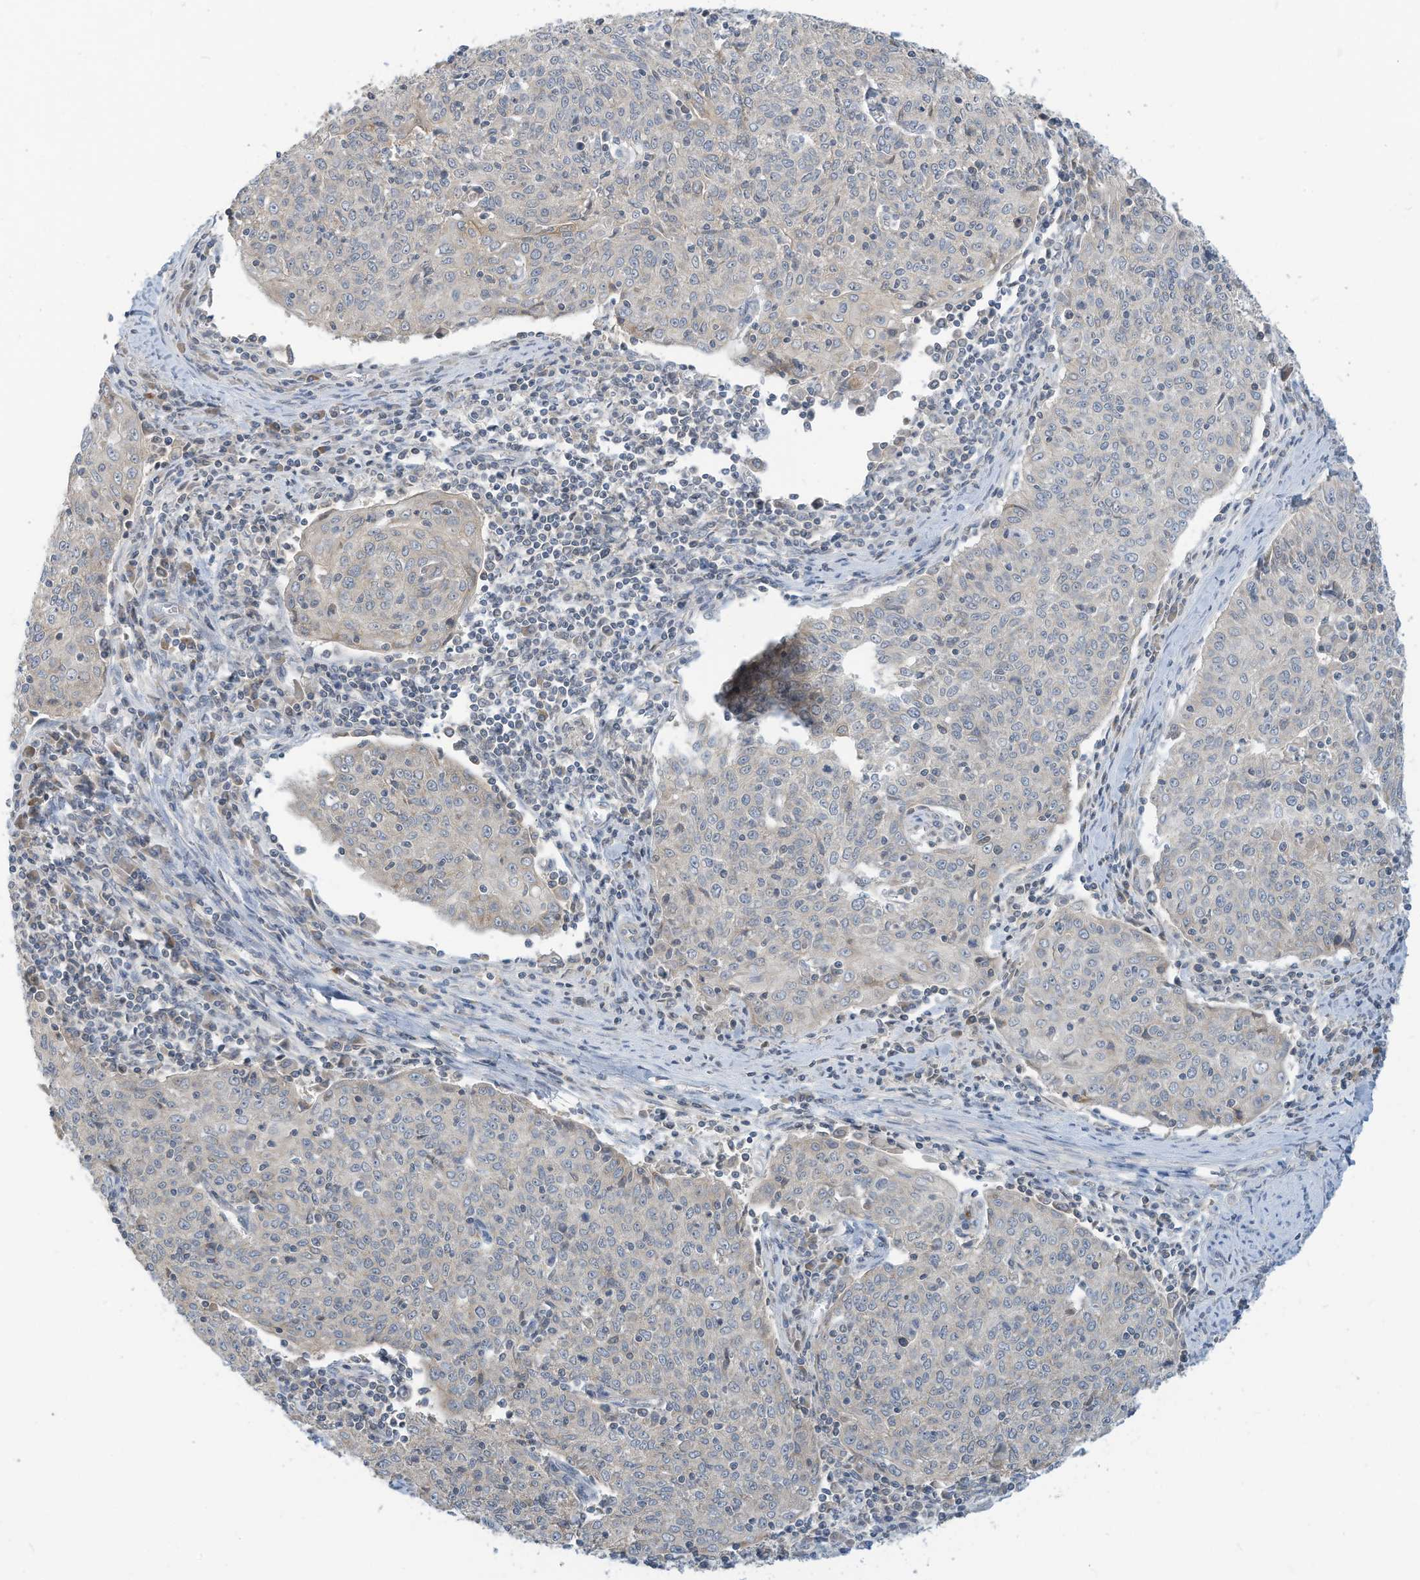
{"staining": {"intensity": "negative", "quantity": "none", "location": "none"}, "tissue": "cervical cancer", "cell_type": "Tumor cells", "image_type": "cancer", "snomed": [{"axis": "morphology", "description": "Squamous cell carcinoma, NOS"}, {"axis": "topography", "description": "Cervix"}], "caption": "Tumor cells show no significant protein staining in cervical squamous cell carcinoma. Brightfield microscopy of immunohistochemistry stained with DAB (3,3'-diaminobenzidine) (brown) and hematoxylin (blue), captured at high magnification.", "gene": "SCGB1D2", "patient": {"sex": "female", "age": 48}}